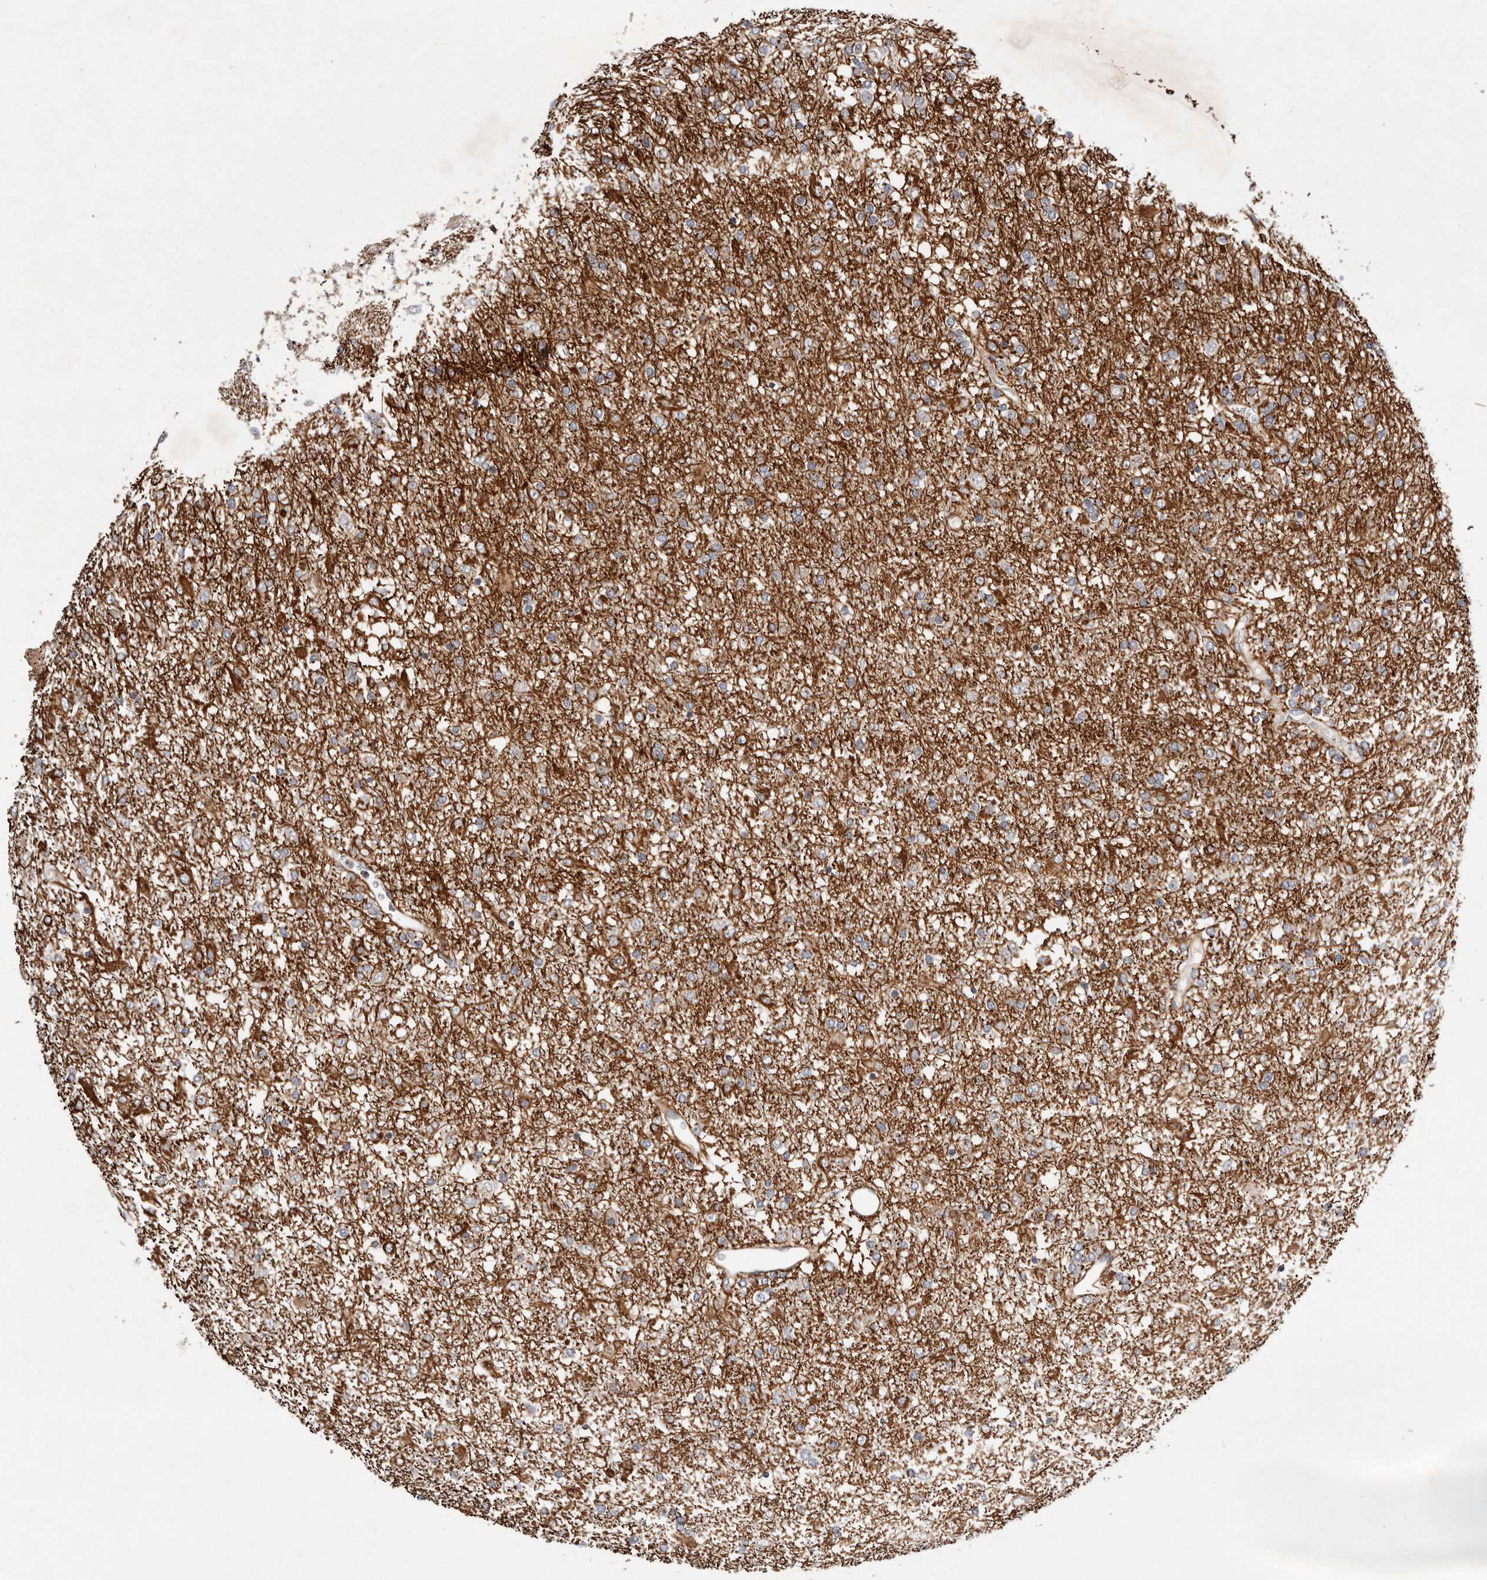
{"staining": {"intensity": "moderate", "quantity": "<25%", "location": "cytoplasmic/membranous"}, "tissue": "glioma", "cell_type": "Tumor cells", "image_type": "cancer", "snomed": [{"axis": "morphology", "description": "Glioma, malignant, Low grade"}, {"axis": "topography", "description": "Brain"}], "caption": "Malignant low-grade glioma stained with a brown dye displays moderate cytoplasmic/membranous positive positivity in approximately <25% of tumor cells.", "gene": "MACF1", "patient": {"sex": "male", "age": 65}}